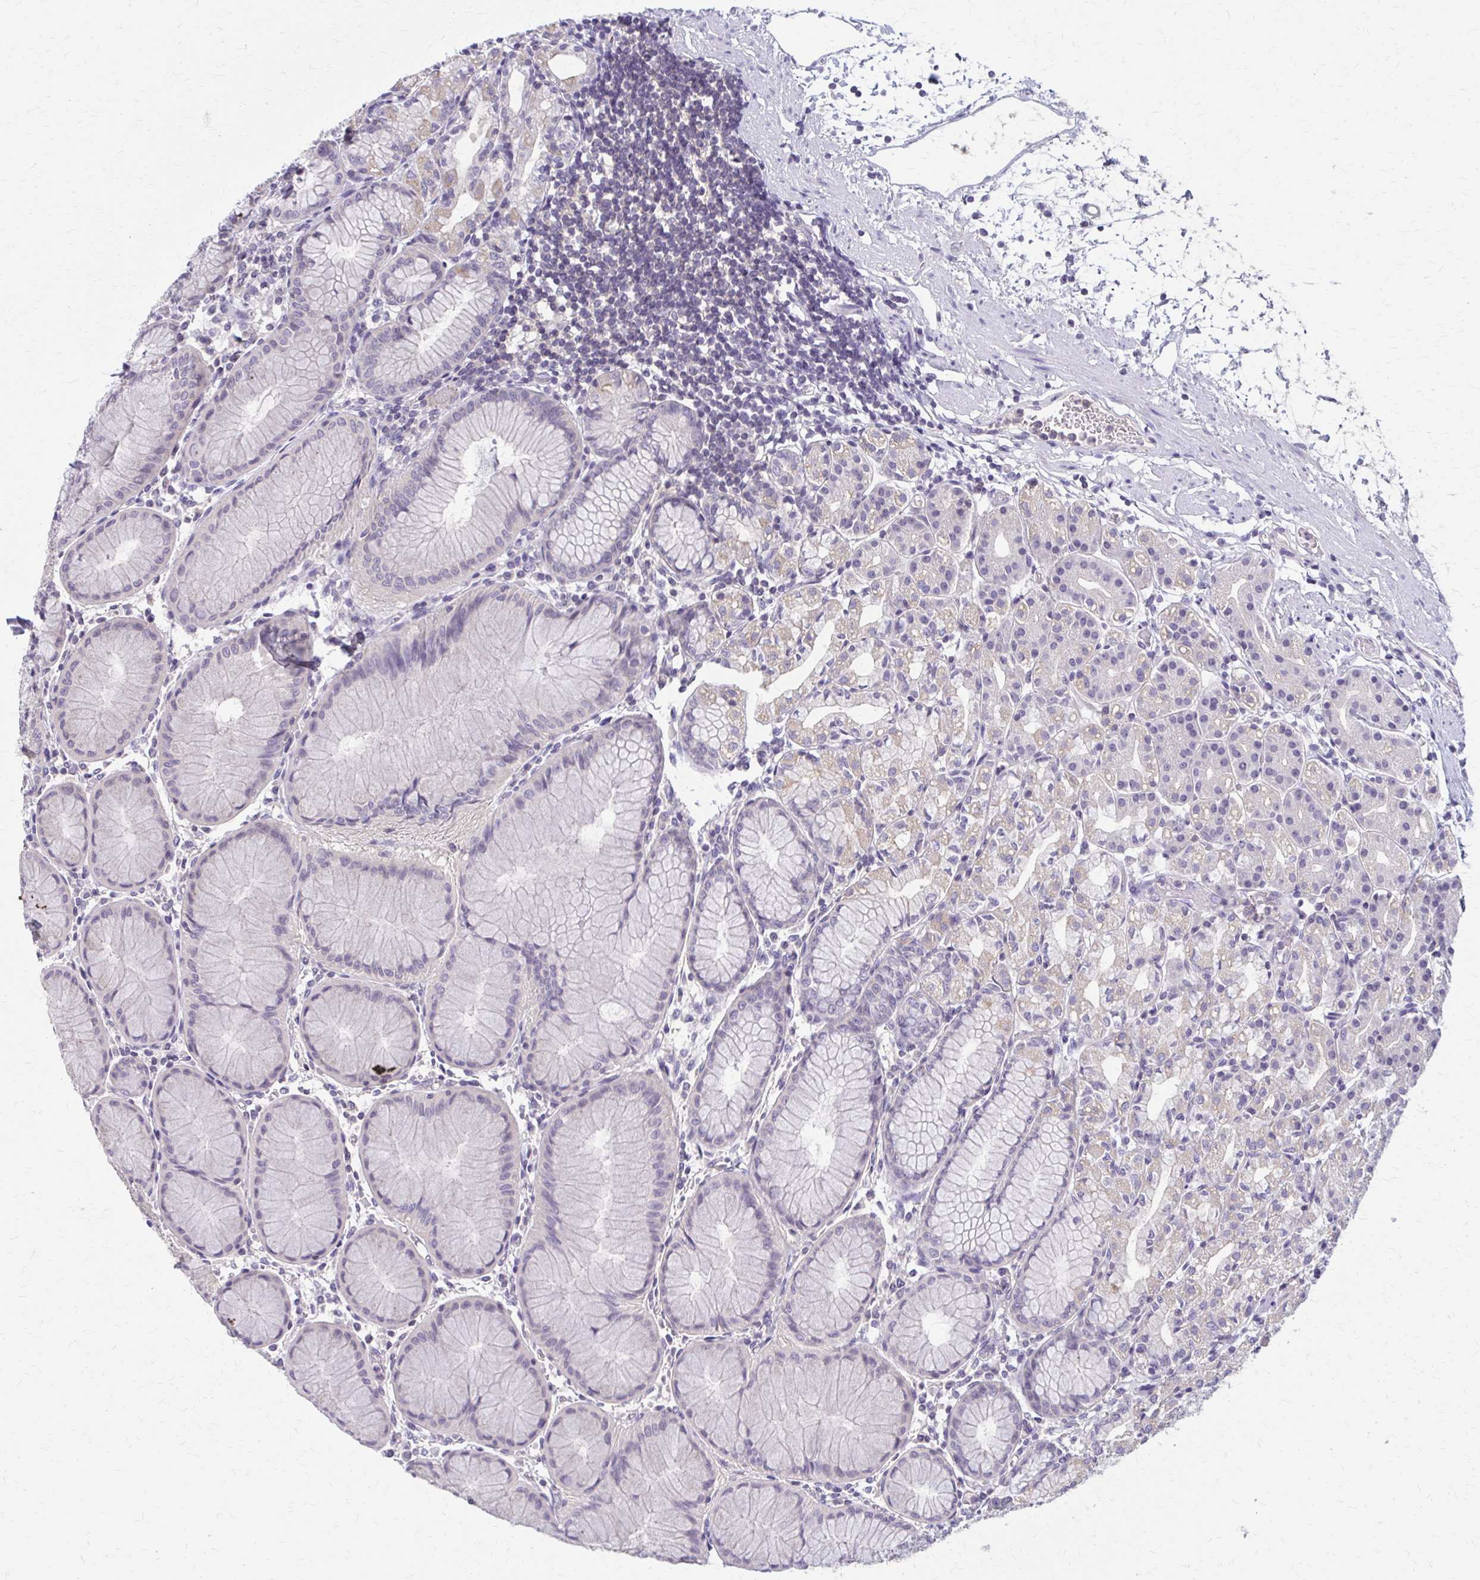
{"staining": {"intensity": "negative", "quantity": "none", "location": "none"}, "tissue": "stomach", "cell_type": "Glandular cells", "image_type": "normal", "snomed": [{"axis": "morphology", "description": "Normal tissue, NOS"}, {"axis": "topography", "description": "Stomach"}], "caption": "The immunohistochemistry (IHC) image has no significant expression in glandular cells of stomach. (DAB immunohistochemistry (IHC) with hematoxylin counter stain).", "gene": "OR4A47", "patient": {"sex": "female", "age": 57}}